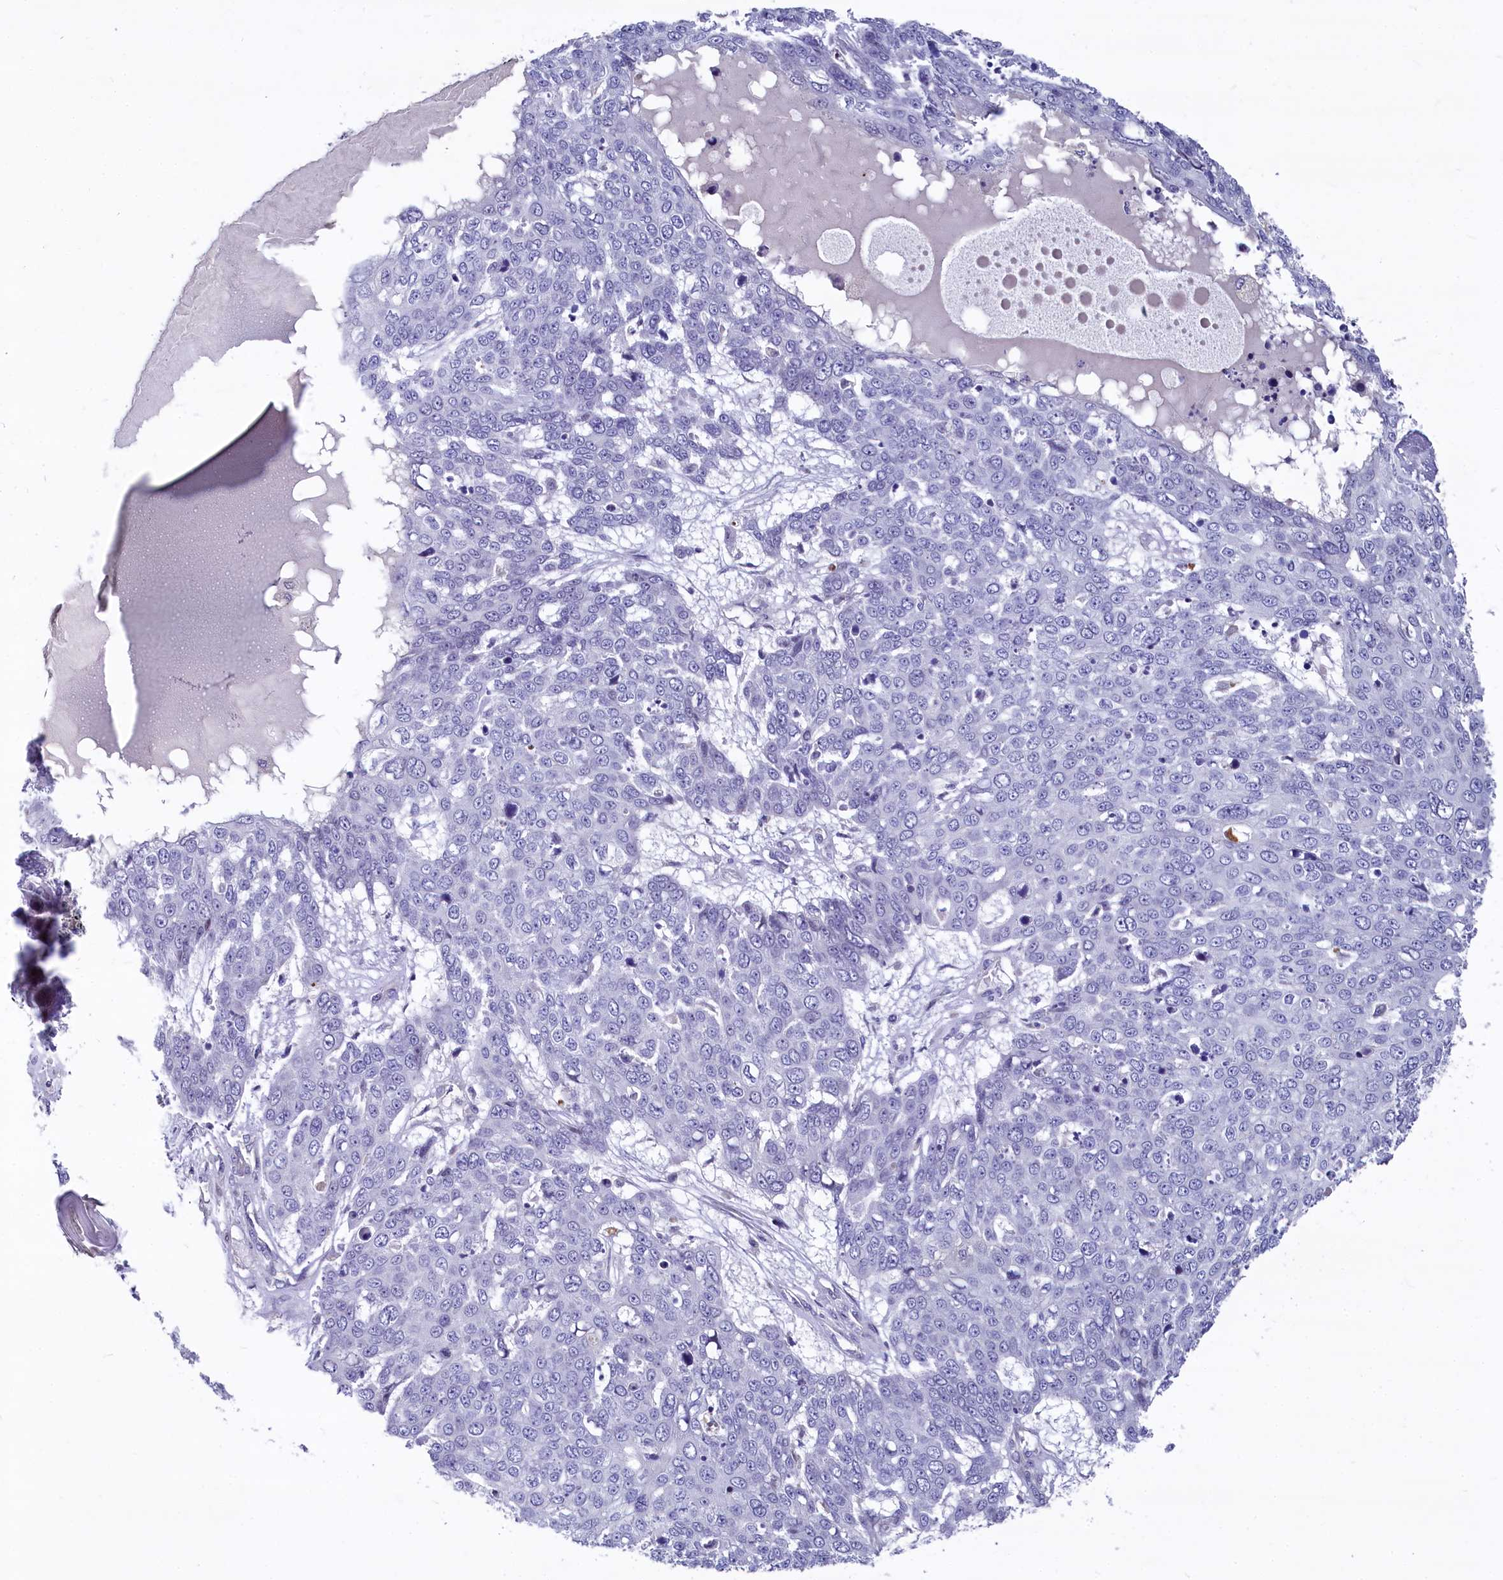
{"staining": {"intensity": "negative", "quantity": "none", "location": "none"}, "tissue": "skin cancer", "cell_type": "Tumor cells", "image_type": "cancer", "snomed": [{"axis": "morphology", "description": "Squamous cell carcinoma, NOS"}, {"axis": "topography", "description": "Skin"}], "caption": "DAB (3,3'-diaminobenzidine) immunohistochemical staining of human skin cancer displays no significant positivity in tumor cells.", "gene": "ASXL3", "patient": {"sex": "male", "age": 71}}